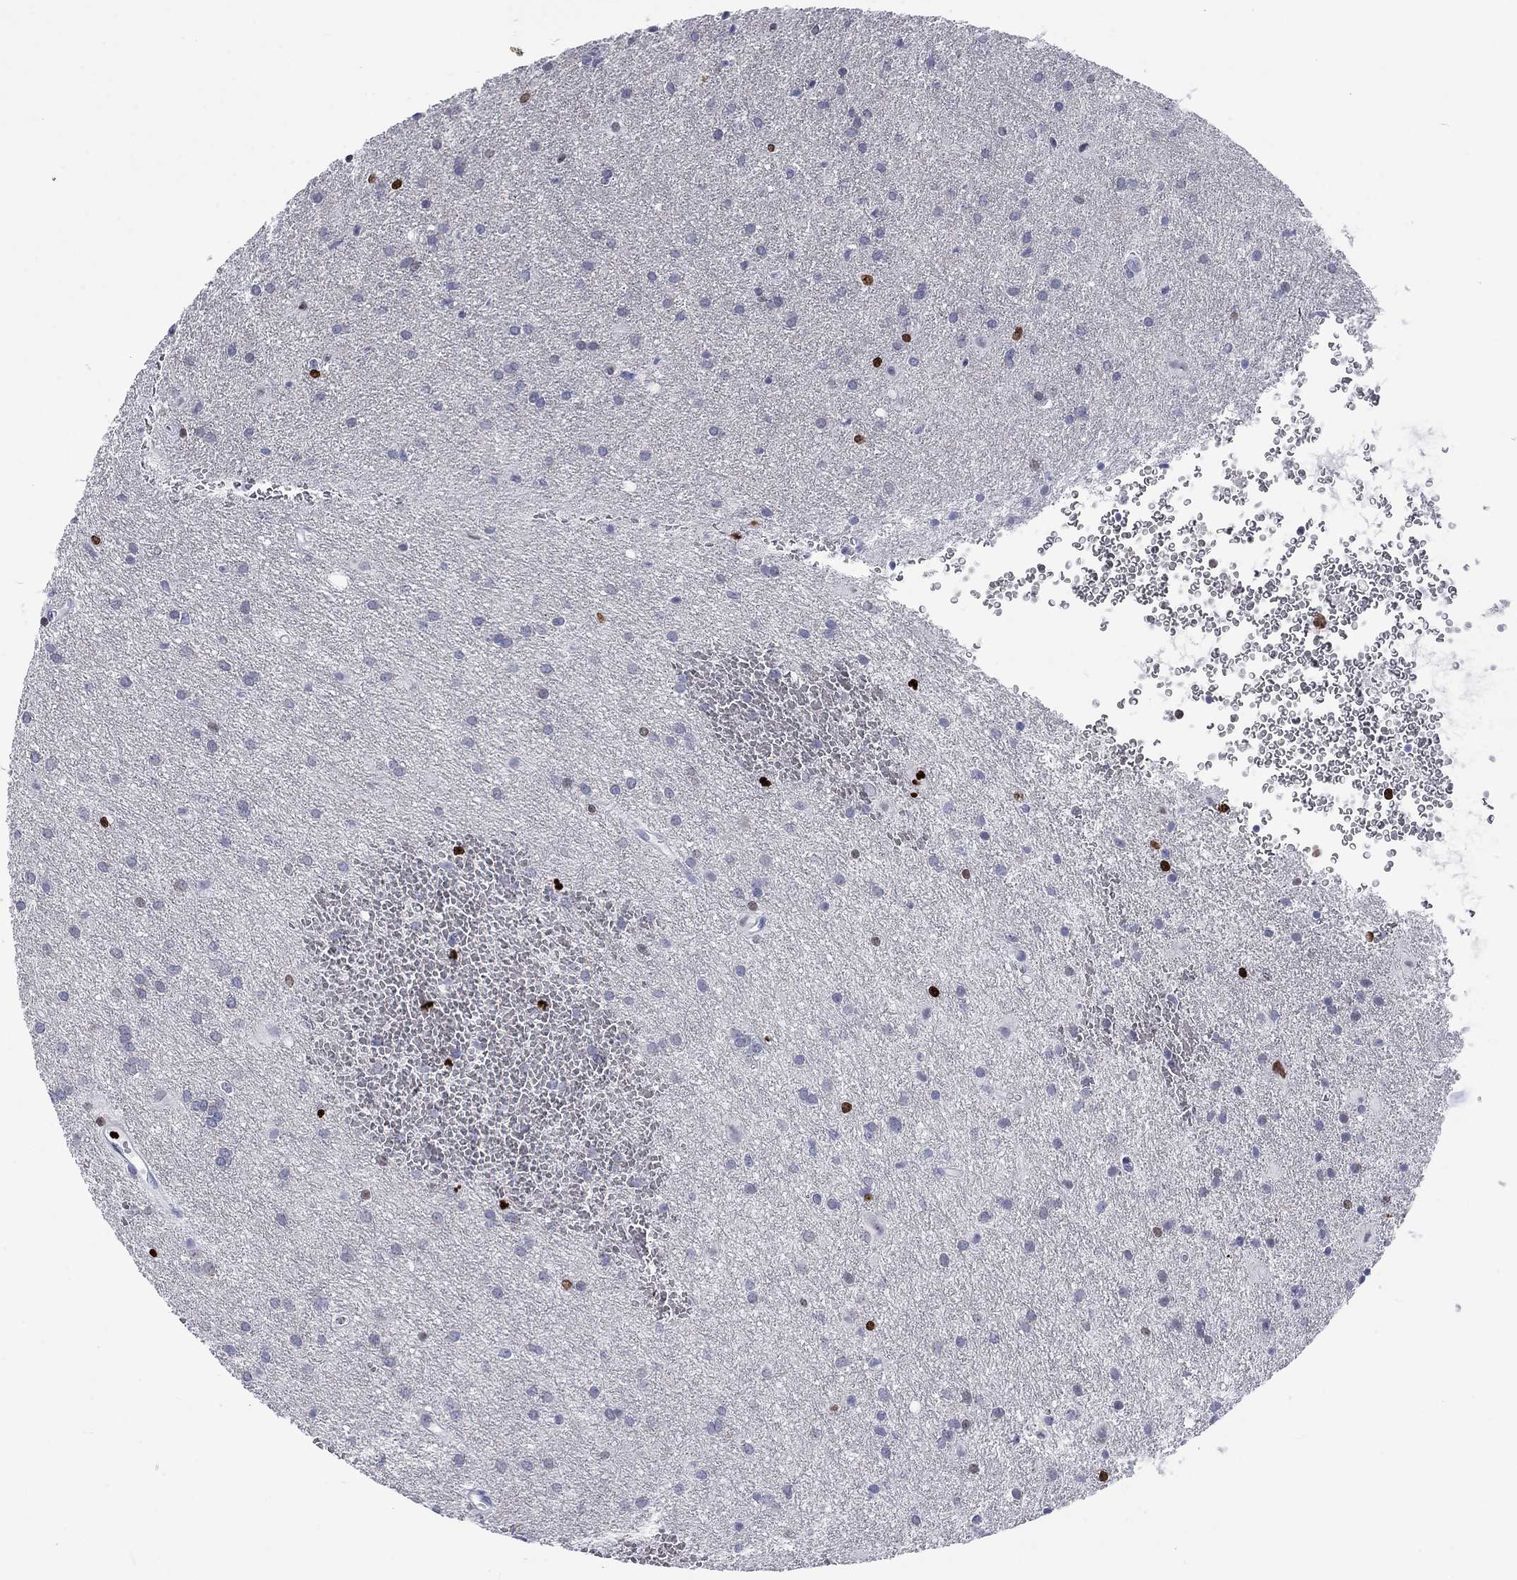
{"staining": {"intensity": "negative", "quantity": "none", "location": "none"}, "tissue": "glioma", "cell_type": "Tumor cells", "image_type": "cancer", "snomed": [{"axis": "morphology", "description": "Glioma, malignant, Low grade"}, {"axis": "topography", "description": "Brain"}], "caption": "This is an immunohistochemistry (IHC) histopathology image of glioma. There is no positivity in tumor cells.", "gene": "H1-5", "patient": {"sex": "male", "age": 58}}